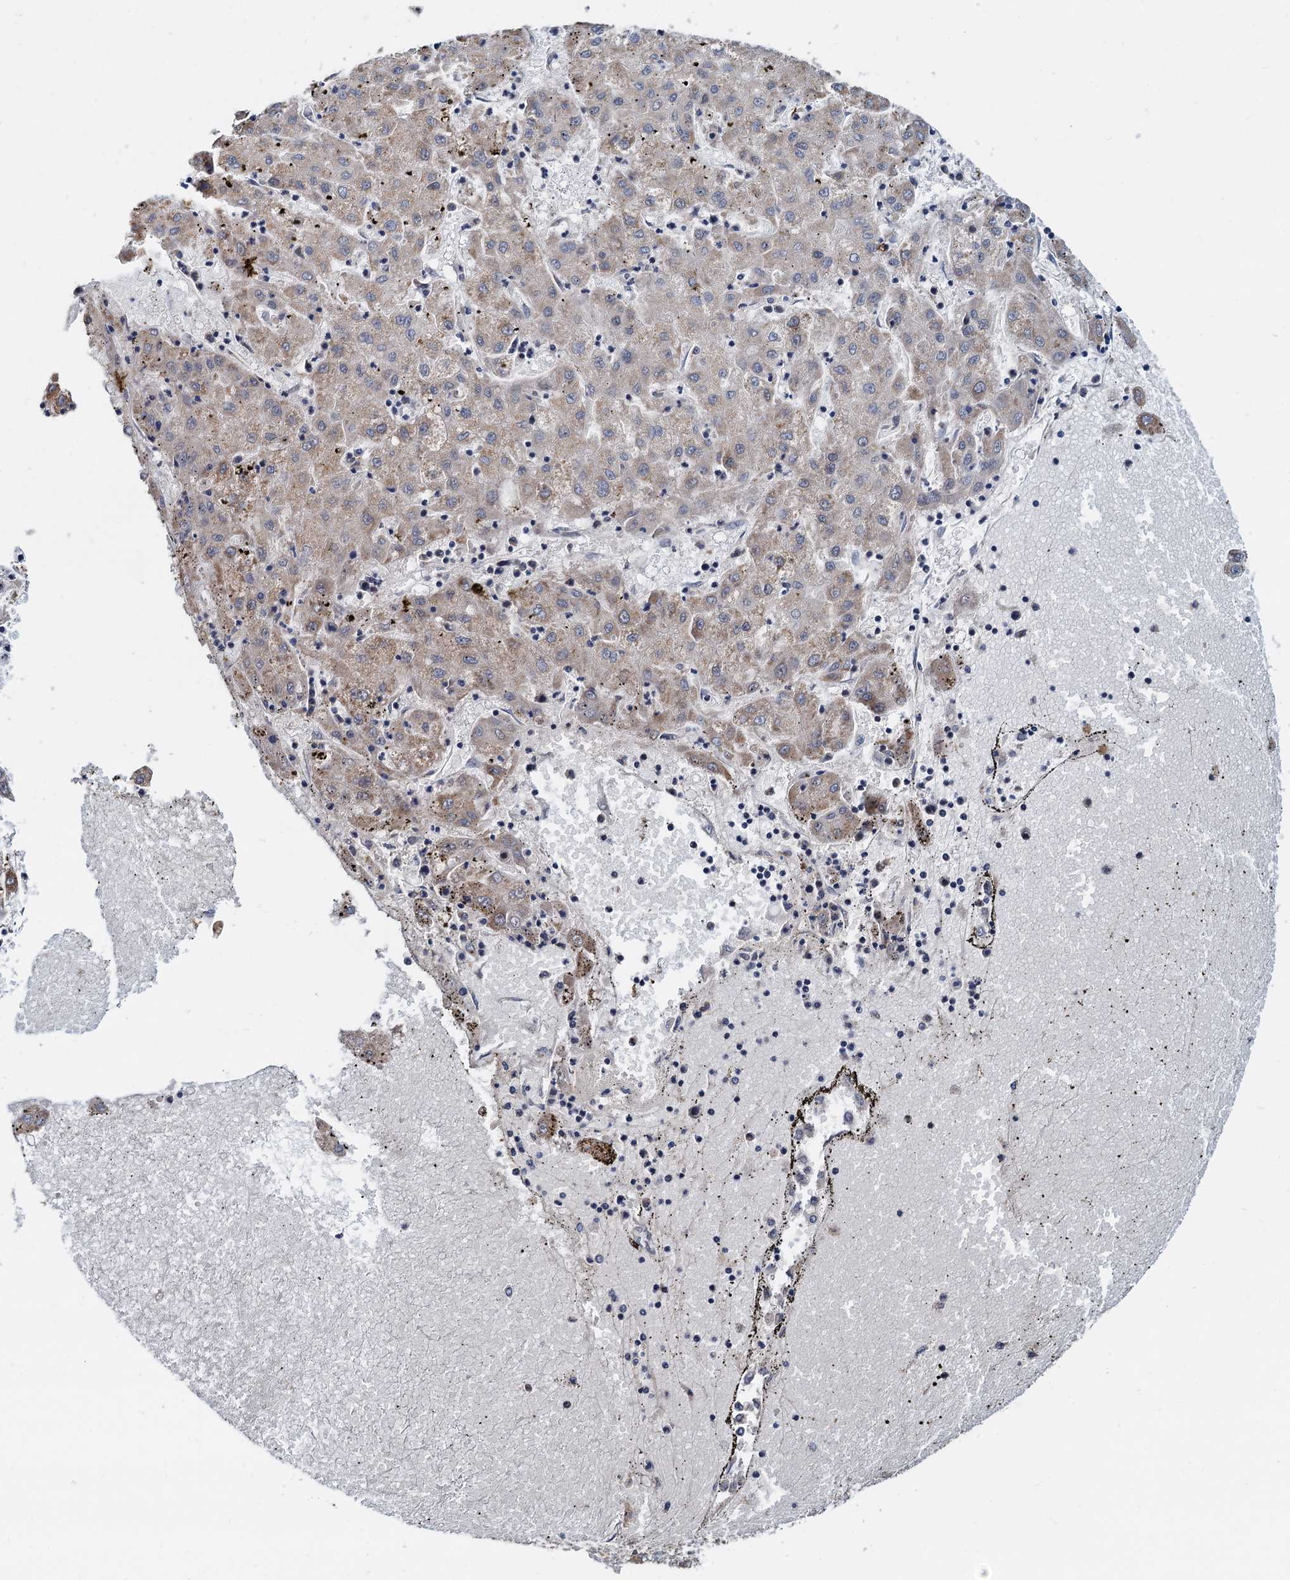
{"staining": {"intensity": "weak", "quantity": "<25%", "location": "cytoplasmic/membranous"}, "tissue": "liver cancer", "cell_type": "Tumor cells", "image_type": "cancer", "snomed": [{"axis": "morphology", "description": "Carcinoma, Hepatocellular, NOS"}, {"axis": "topography", "description": "Liver"}], "caption": "There is no significant expression in tumor cells of hepatocellular carcinoma (liver). Brightfield microscopy of immunohistochemistry stained with DAB (3,3'-diaminobenzidine) (brown) and hematoxylin (blue), captured at high magnification.", "gene": "MCMBP", "patient": {"sex": "male", "age": 72}}